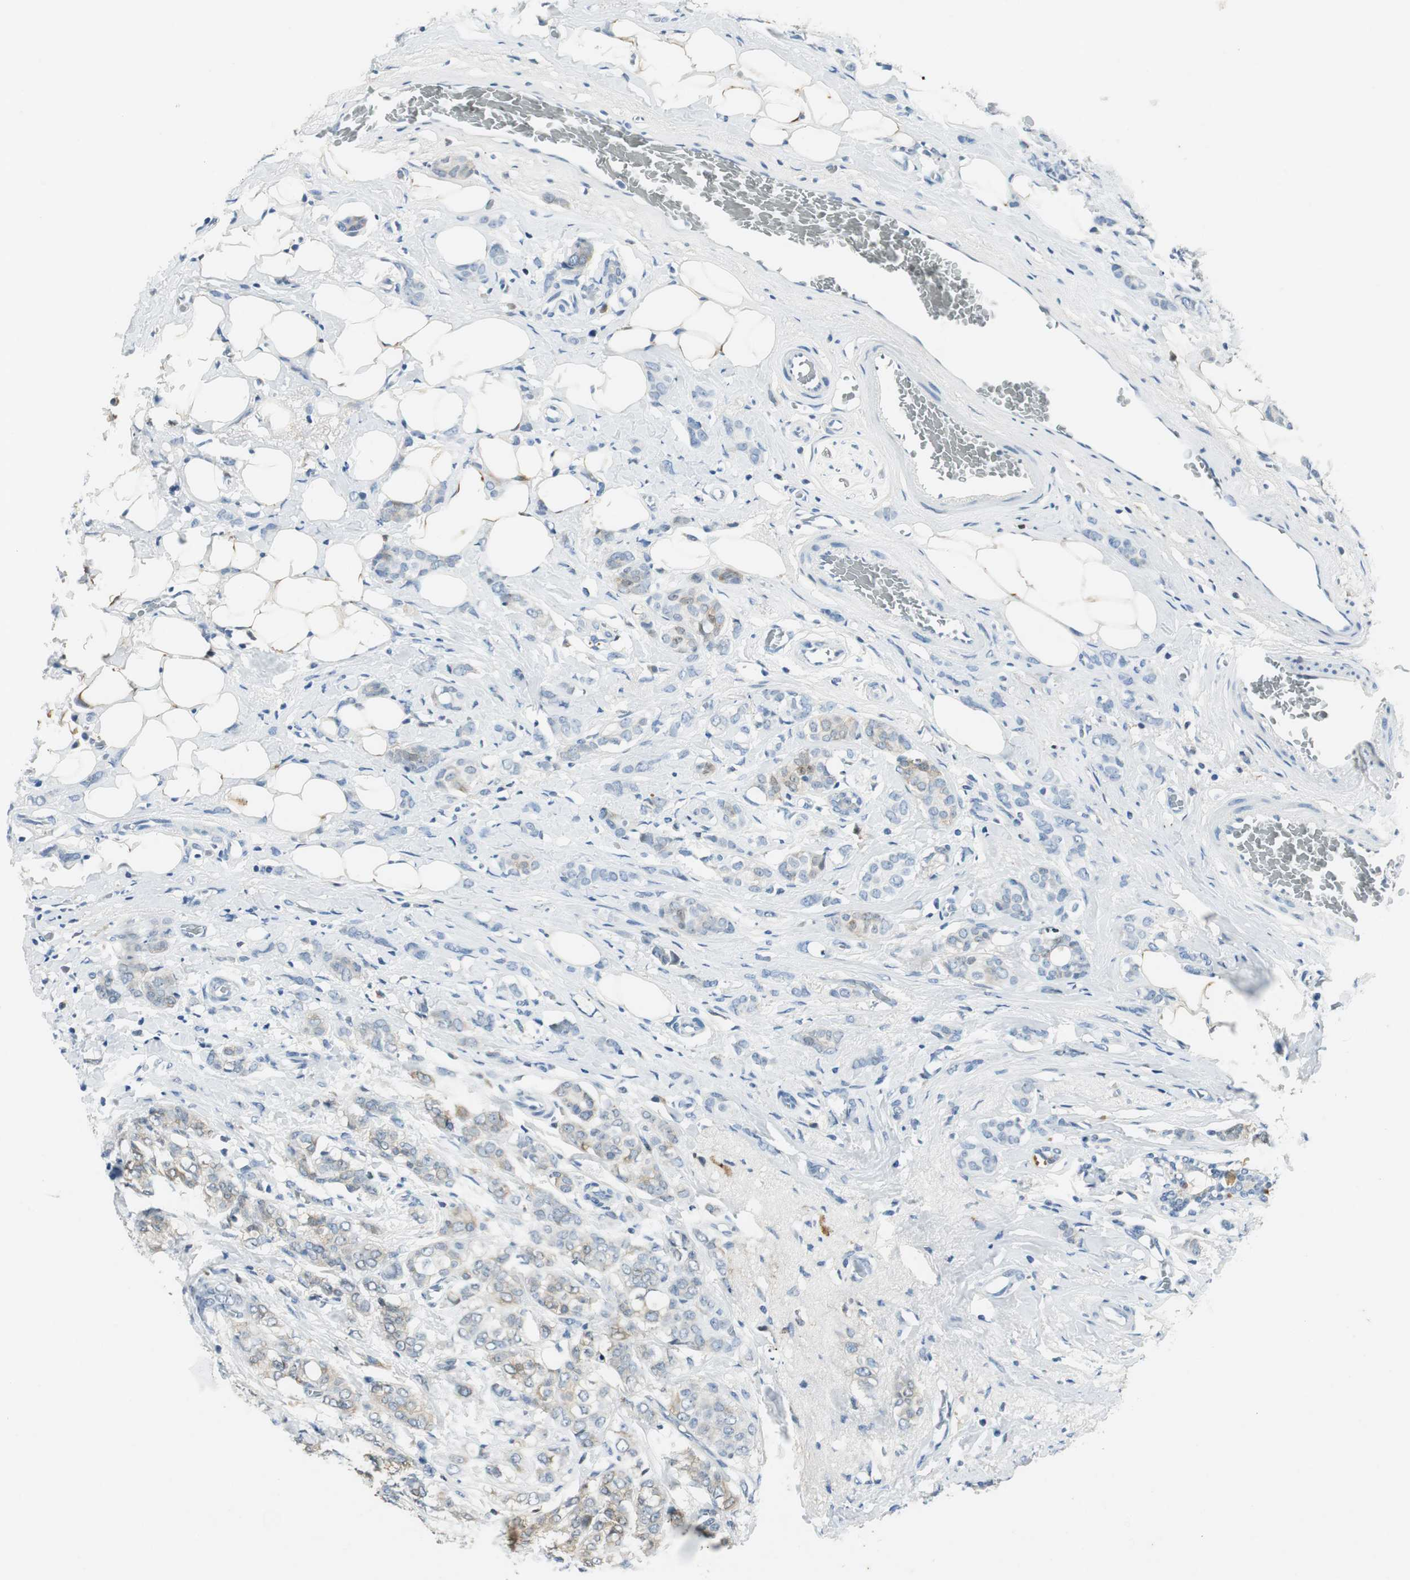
{"staining": {"intensity": "weak", "quantity": "25%-75%", "location": "cytoplasmic/membranous"}, "tissue": "breast cancer", "cell_type": "Tumor cells", "image_type": "cancer", "snomed": [{"axis": "morphology", "description": "Lobular carcinoma"}, {"axis": "topography", "description": "Breast"}], "caption": "Brown immunohistochemical staining in human breast cancer reveals weak cytoplasmic/membranous staining in about 25%-75% of tumor cells. Nuclei are stained in blue.", "gene": "ME1", "patient": {"sex": "female", "age": 60}}